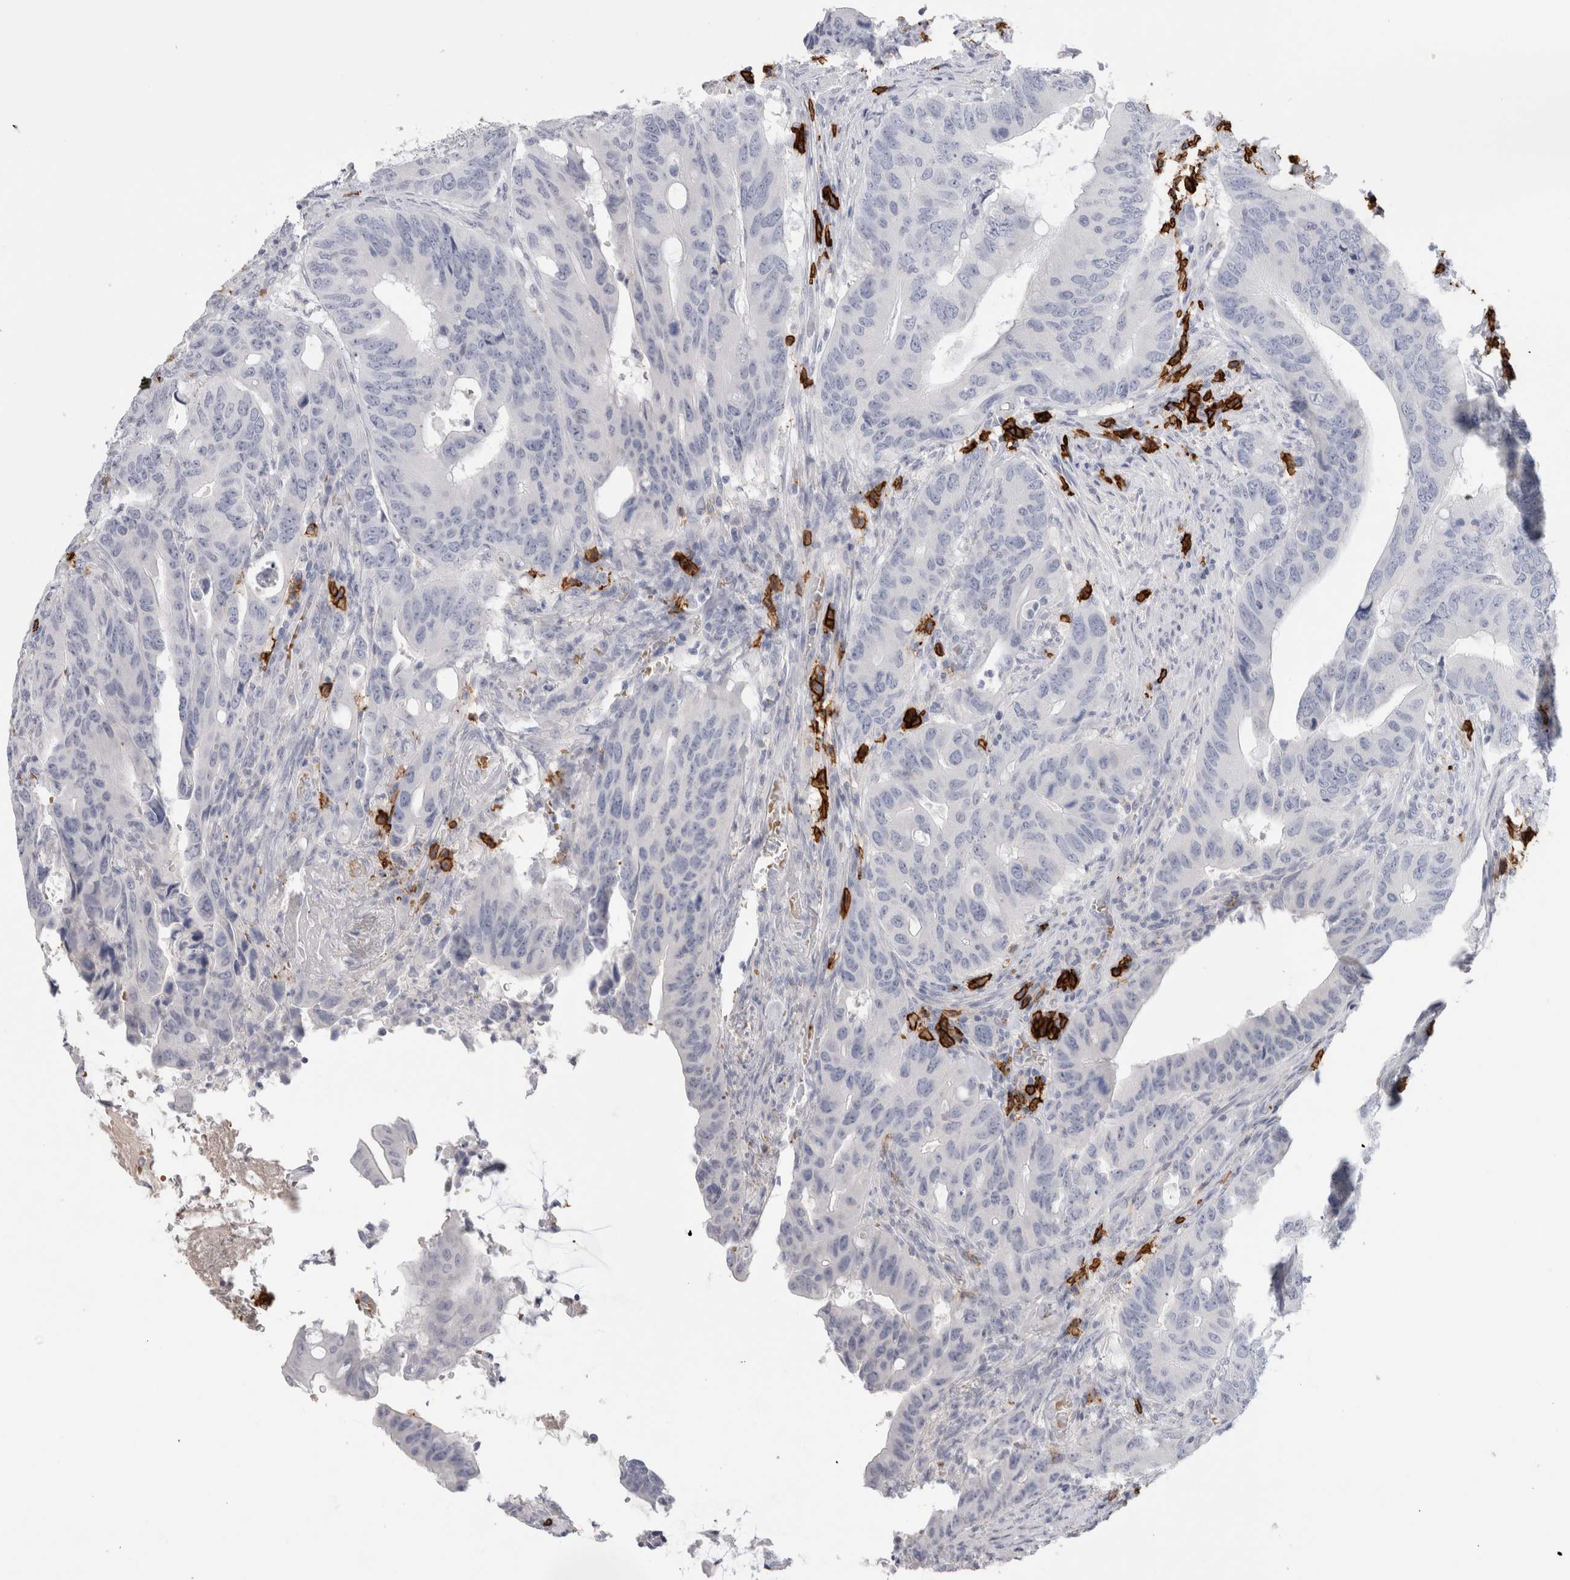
{"staining": {"intensity": "negative", "quantity": "none", "location": "none"}, "tissue": "colorectal cancer", "cell_type": "Tumor cells", "image_type": "cancer", "snomed": [{"axis": "morphology", "description": "Adenocarcinoma, NOS"}, {"axis": "topography", "description": "Colon"}], "caption": "There is no significant expression in tumor cells of colorectal cancer (adenocarcinoma).", "gene": "CD38", "patient": {"sex": "male", "age": 71}}